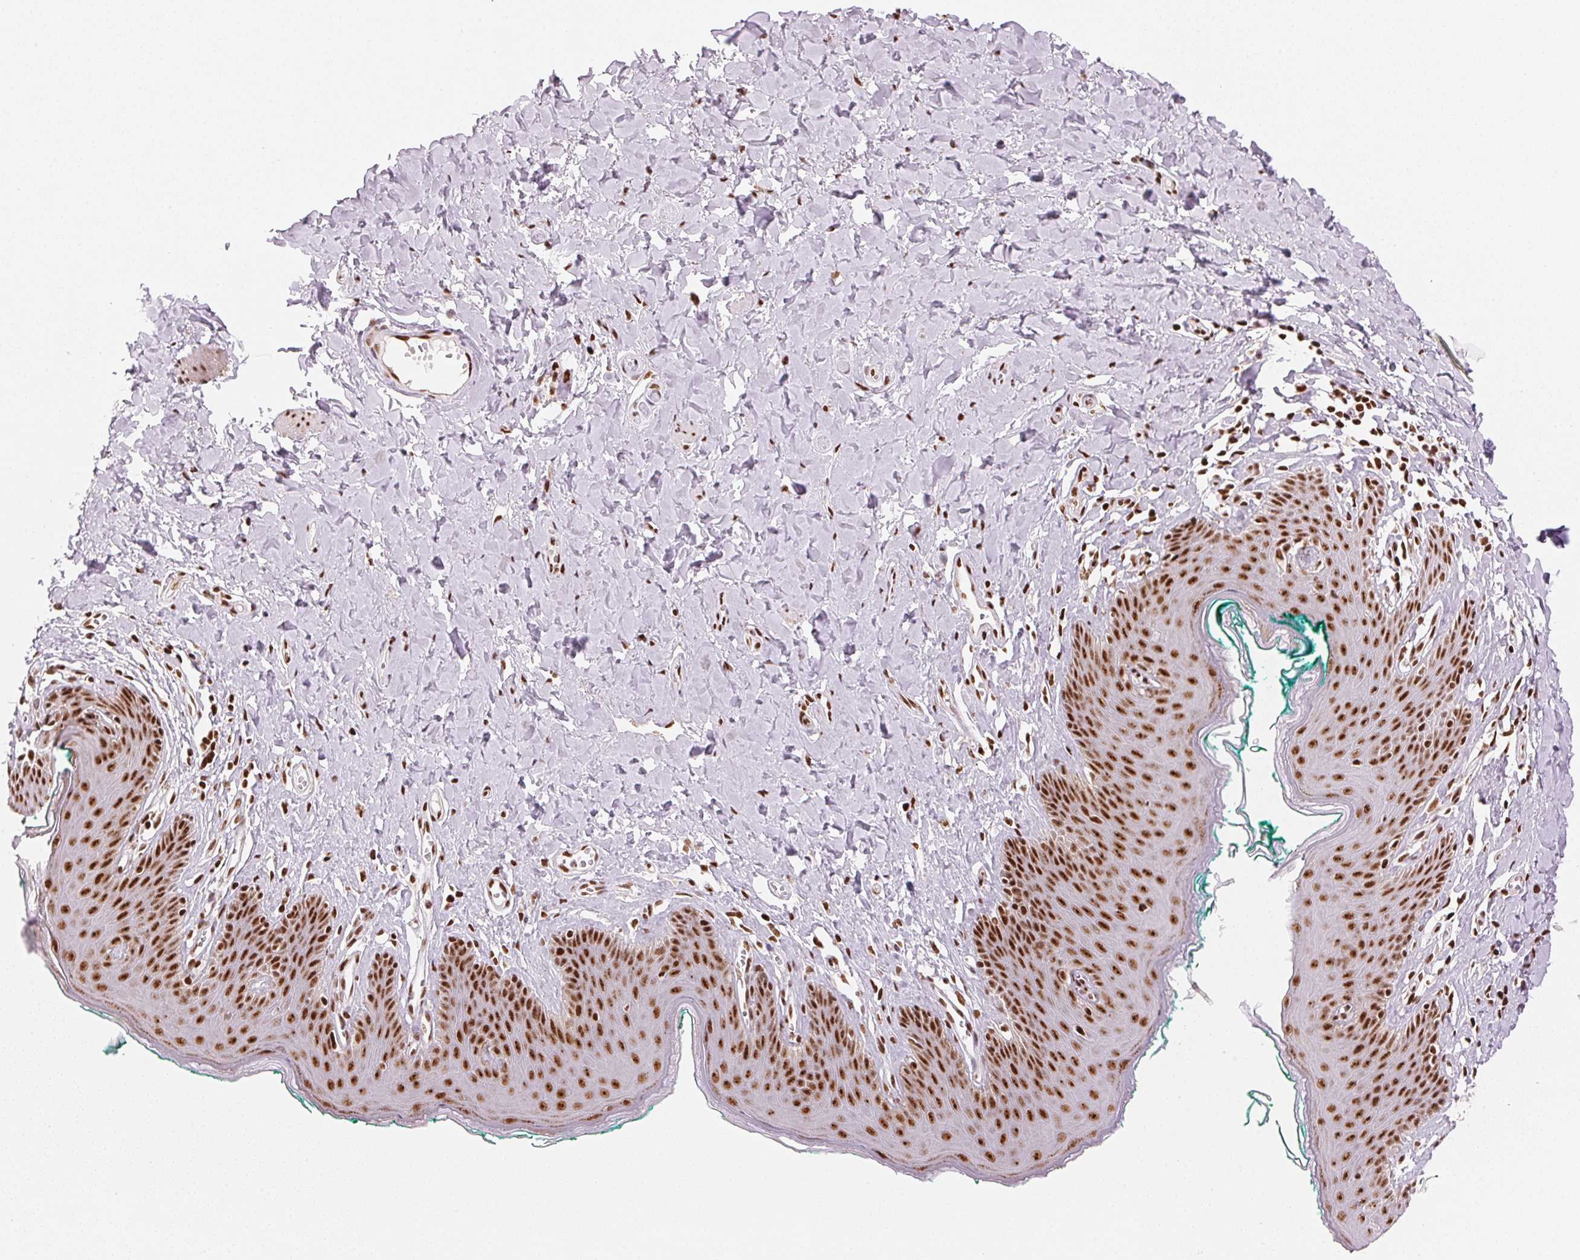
{"staining": {"intensity": "strong", "quantity": ">75%", "location": "nuclear"}, "tissue": "skin", "cell_type": "Epidermal cells", "image_type": "normal", "snomed": [{"axis": "morphology", "description": "Normal tissue, NOS"}, {"axis": "topography", "description": "Vulva"}, {"axis": "topography", "description": "Peripheral nerve tissue"}], "caption": "Skin stained with DAB immunohistochemistry demonstrates high levels of strong nuclear positivity in about >75% of epidermal cells.", "gene": "NXF1", "patient": {"sex": "female", "age": 66}}